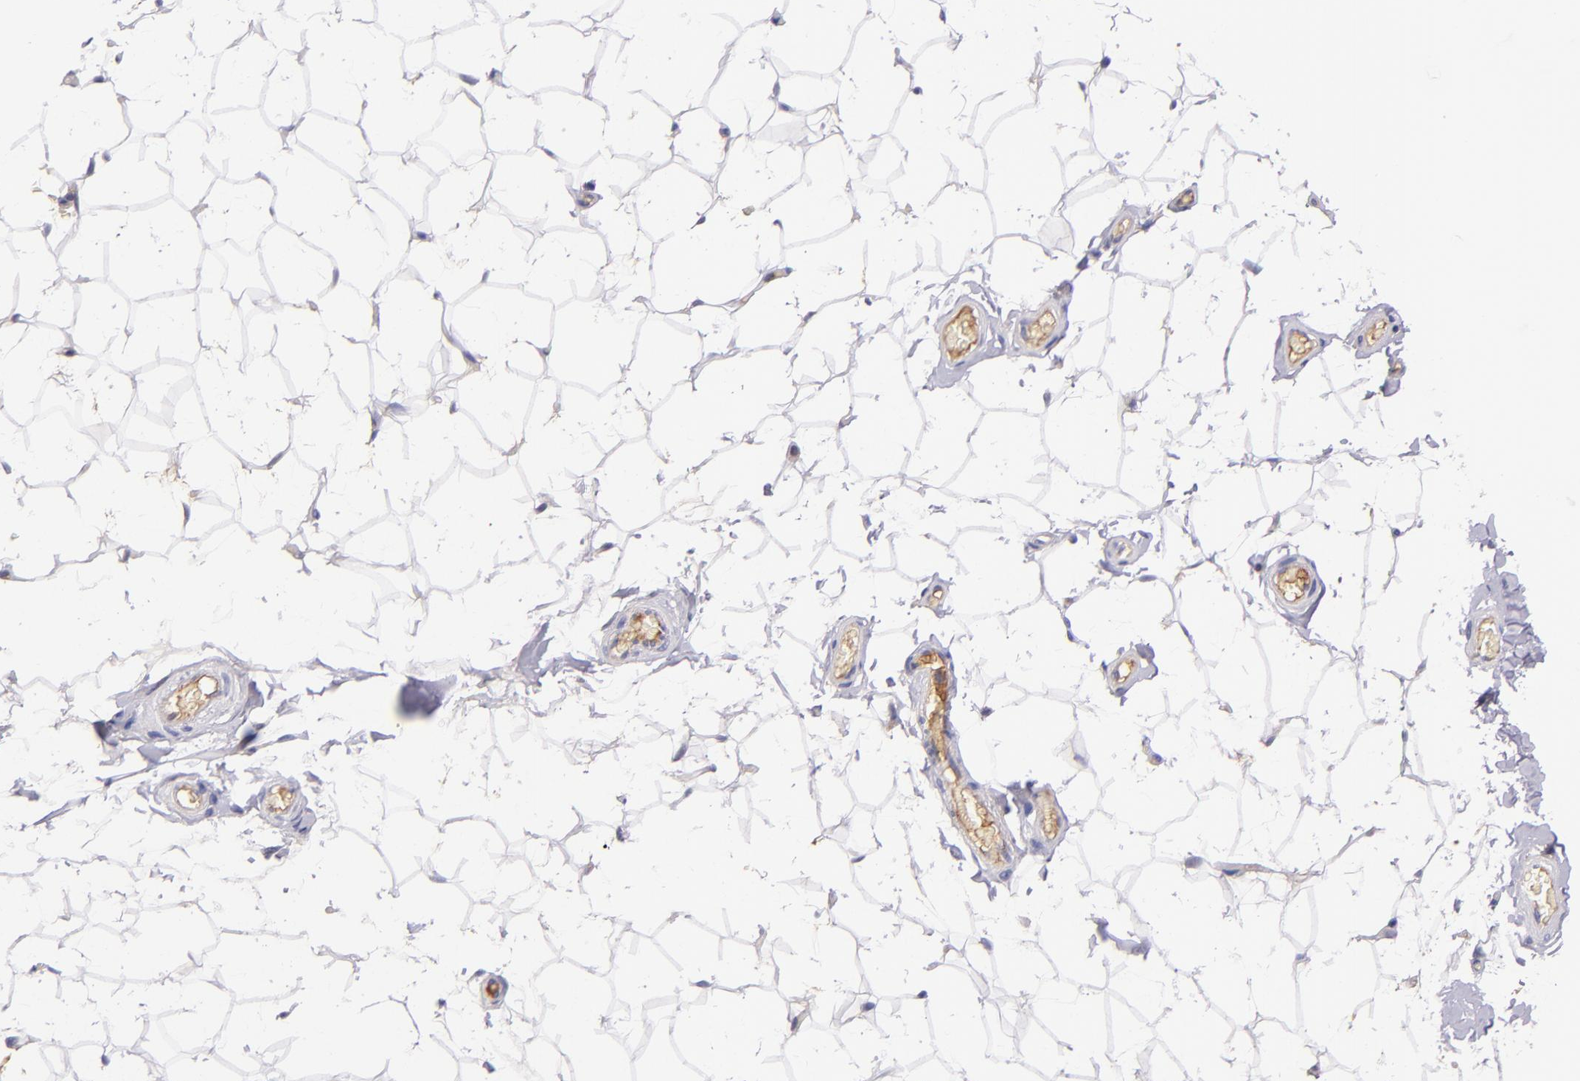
{"staining": {"intensity": "negative", "quantity": "none", "location": "none"}, "tissue": "adipose tissue", "cell_type": "Adipocytes", "image_type": "normal", "snomed": [{"axis": "morphology", "description": "Normal tissue, NOS"}, {"axis": "topography", "description": "Soft tissue"}], "caption": "This is a micrograph of immunohistochemistry (IHC) staining of unremarkable adipose tissue, which shows no positivity in adipocytes. (DAB IHC visualized using brightfield microscopy, high magnification).", "gene": "KNG1", "patient": {"sex": "male", "age": 26}}